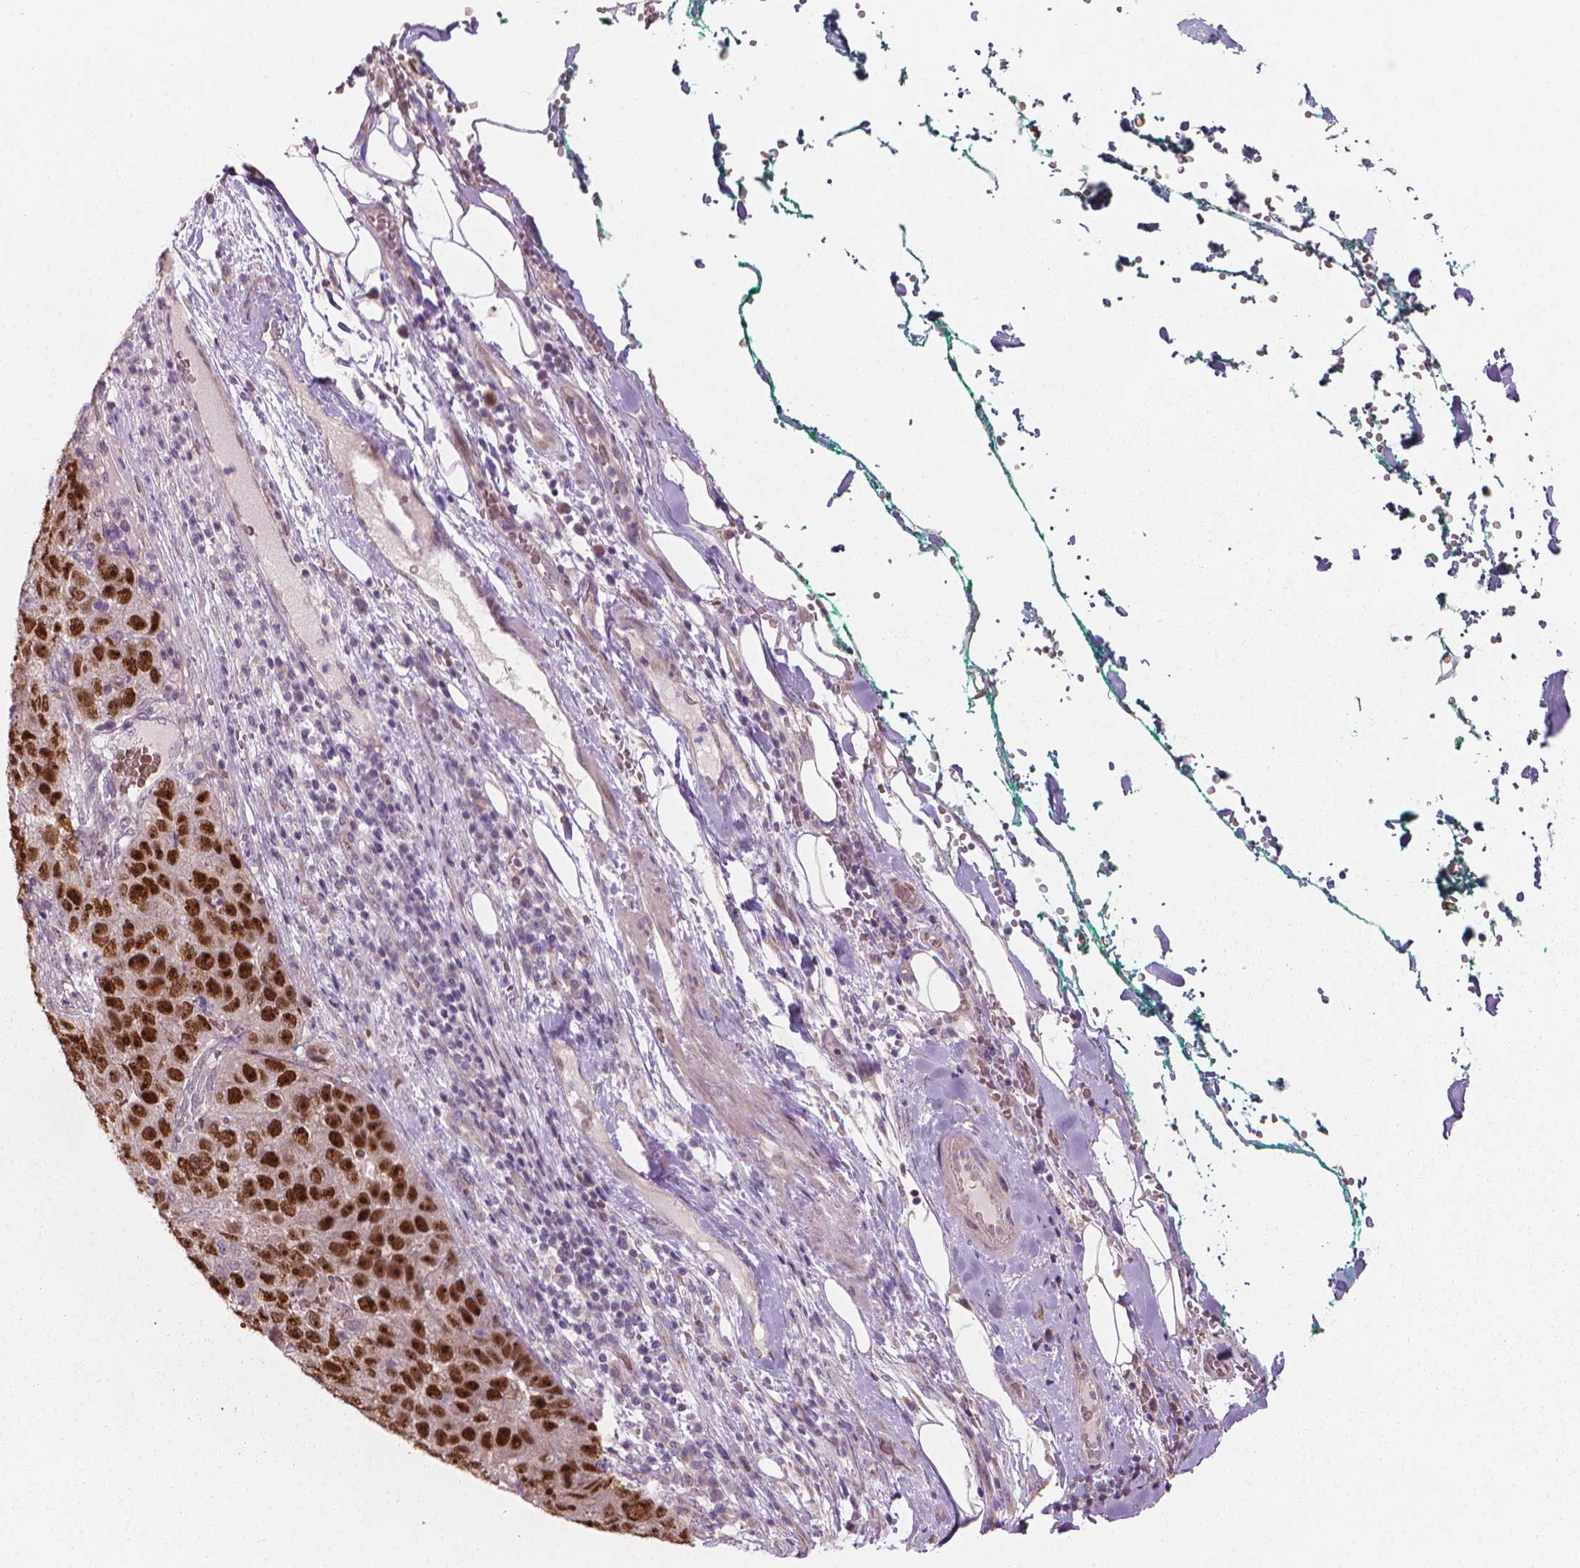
{"staining": {"intensity": "strong", "quantity": ">75%", "location": "nuclear"}, "tissue": "pancreatic cancer", "cell_type": "Tumor cells", "image_type": "cancer", "snomed": [{"axis": "morphology", "description": "Adenocarcinoma, NOS"}, {"axis": "topography", "description": "Pancreas"}], "caption": "Immunohistochemistry (IHC) photomicrograph of neoplastic tissue: pancreatic cancer (adenocarcinoma) stained using IHC displays high levels of strong protein expression localized specifically in the nuclear of tumor cells, appearing as a nuclear brown color.", "gene": "IFFO1", "patient": {"sex": "female", "age": 61}}